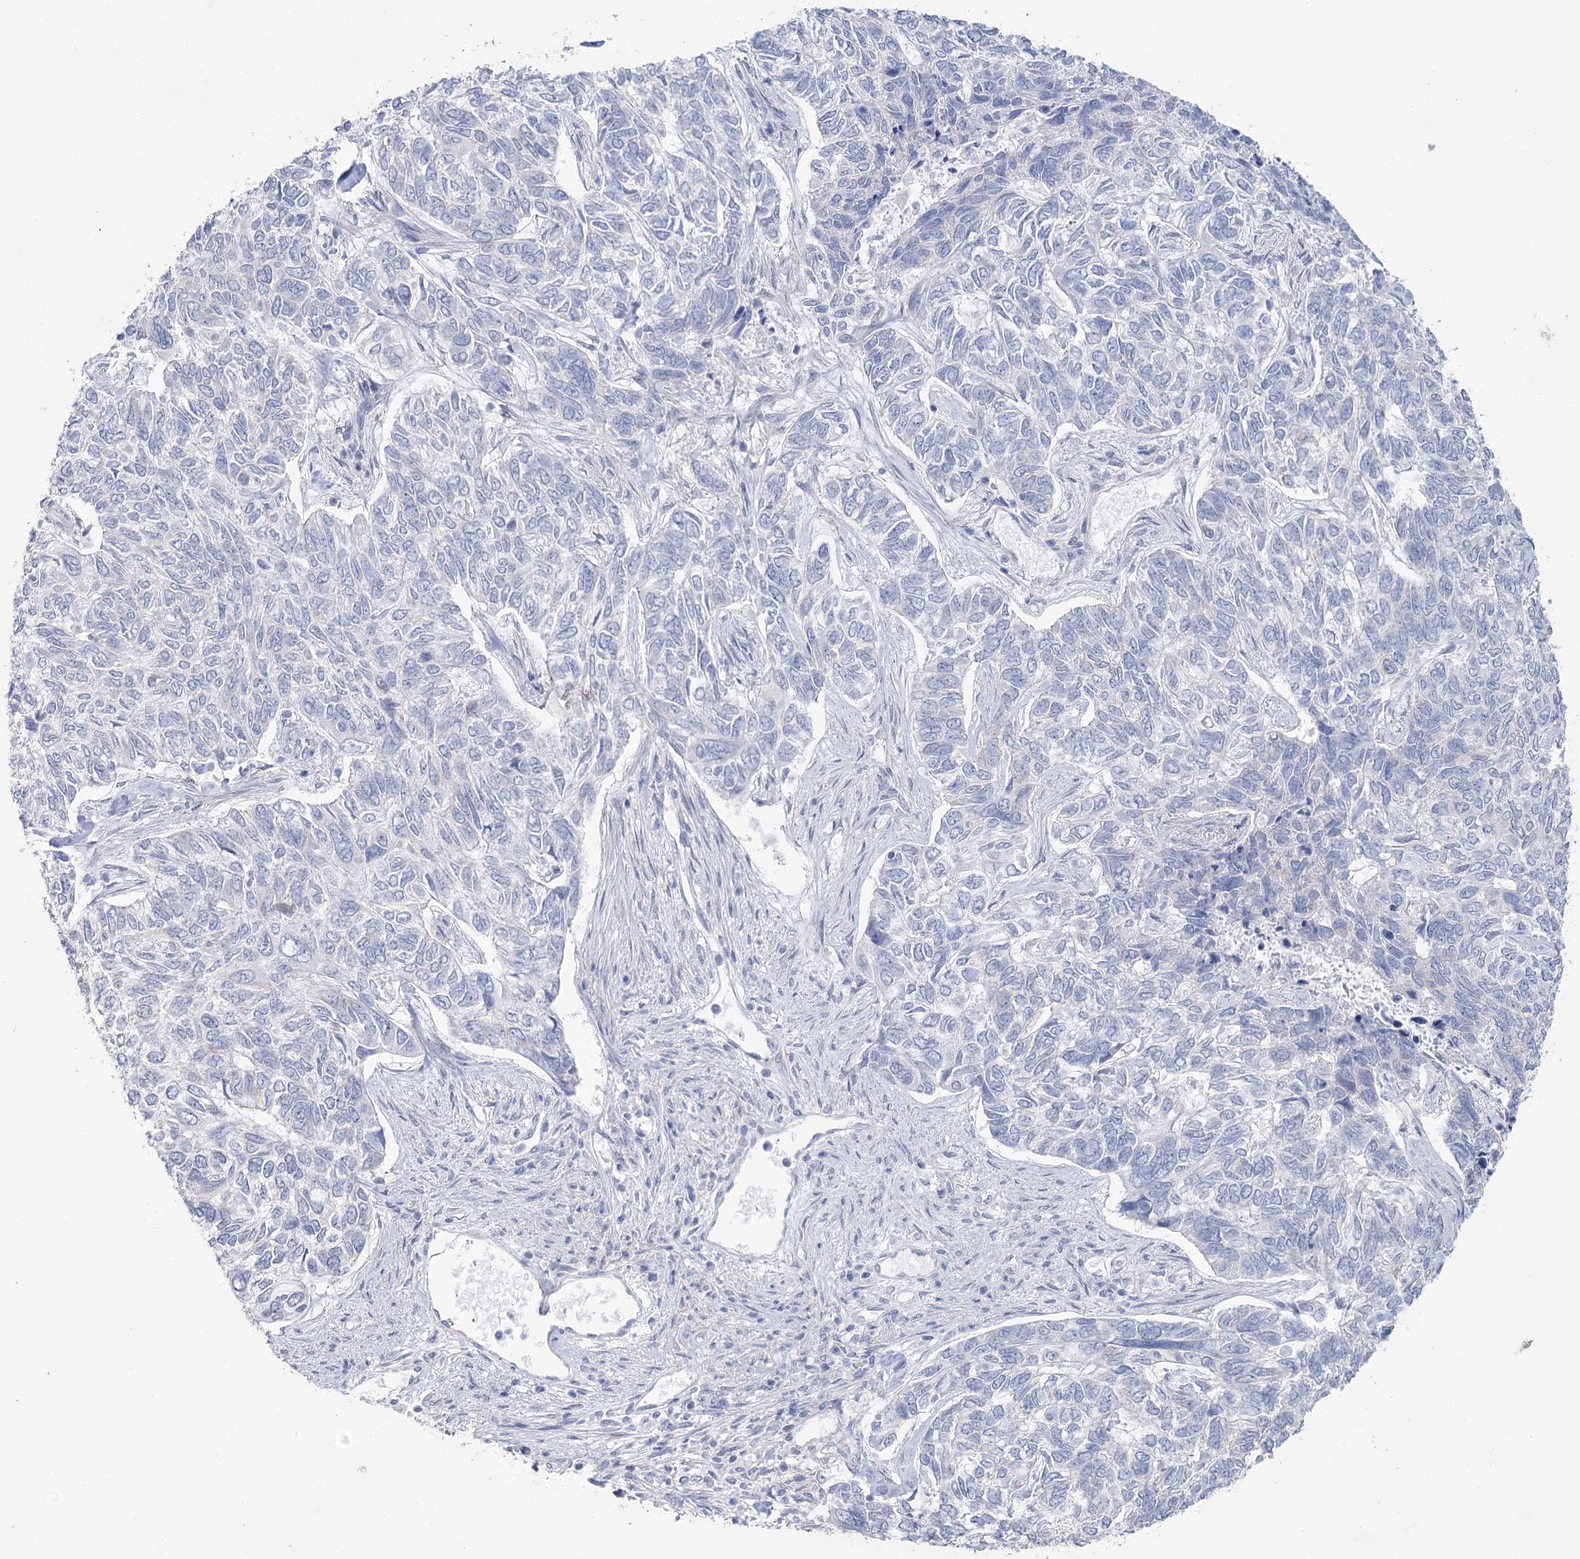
{"staining": {"intensity": "negative", "quantity": "none", "location": "none"}, "tissue": "skin cancer", "cell_type": "Tumor cells", "image_type": "cancer", "snomed": [{"axis": "morphology", "description": "Basal cell carcinoma"}, {"axis": "topography", "description": "Skin"}], "caption": "High power microscopy micrograph of an IHC photomicrograph of skin basal cell carcinoma, revealing no significant staining in tumor cells.", "gene": "CCDC88A", "patient": {"sex": "female", "age": 65}}